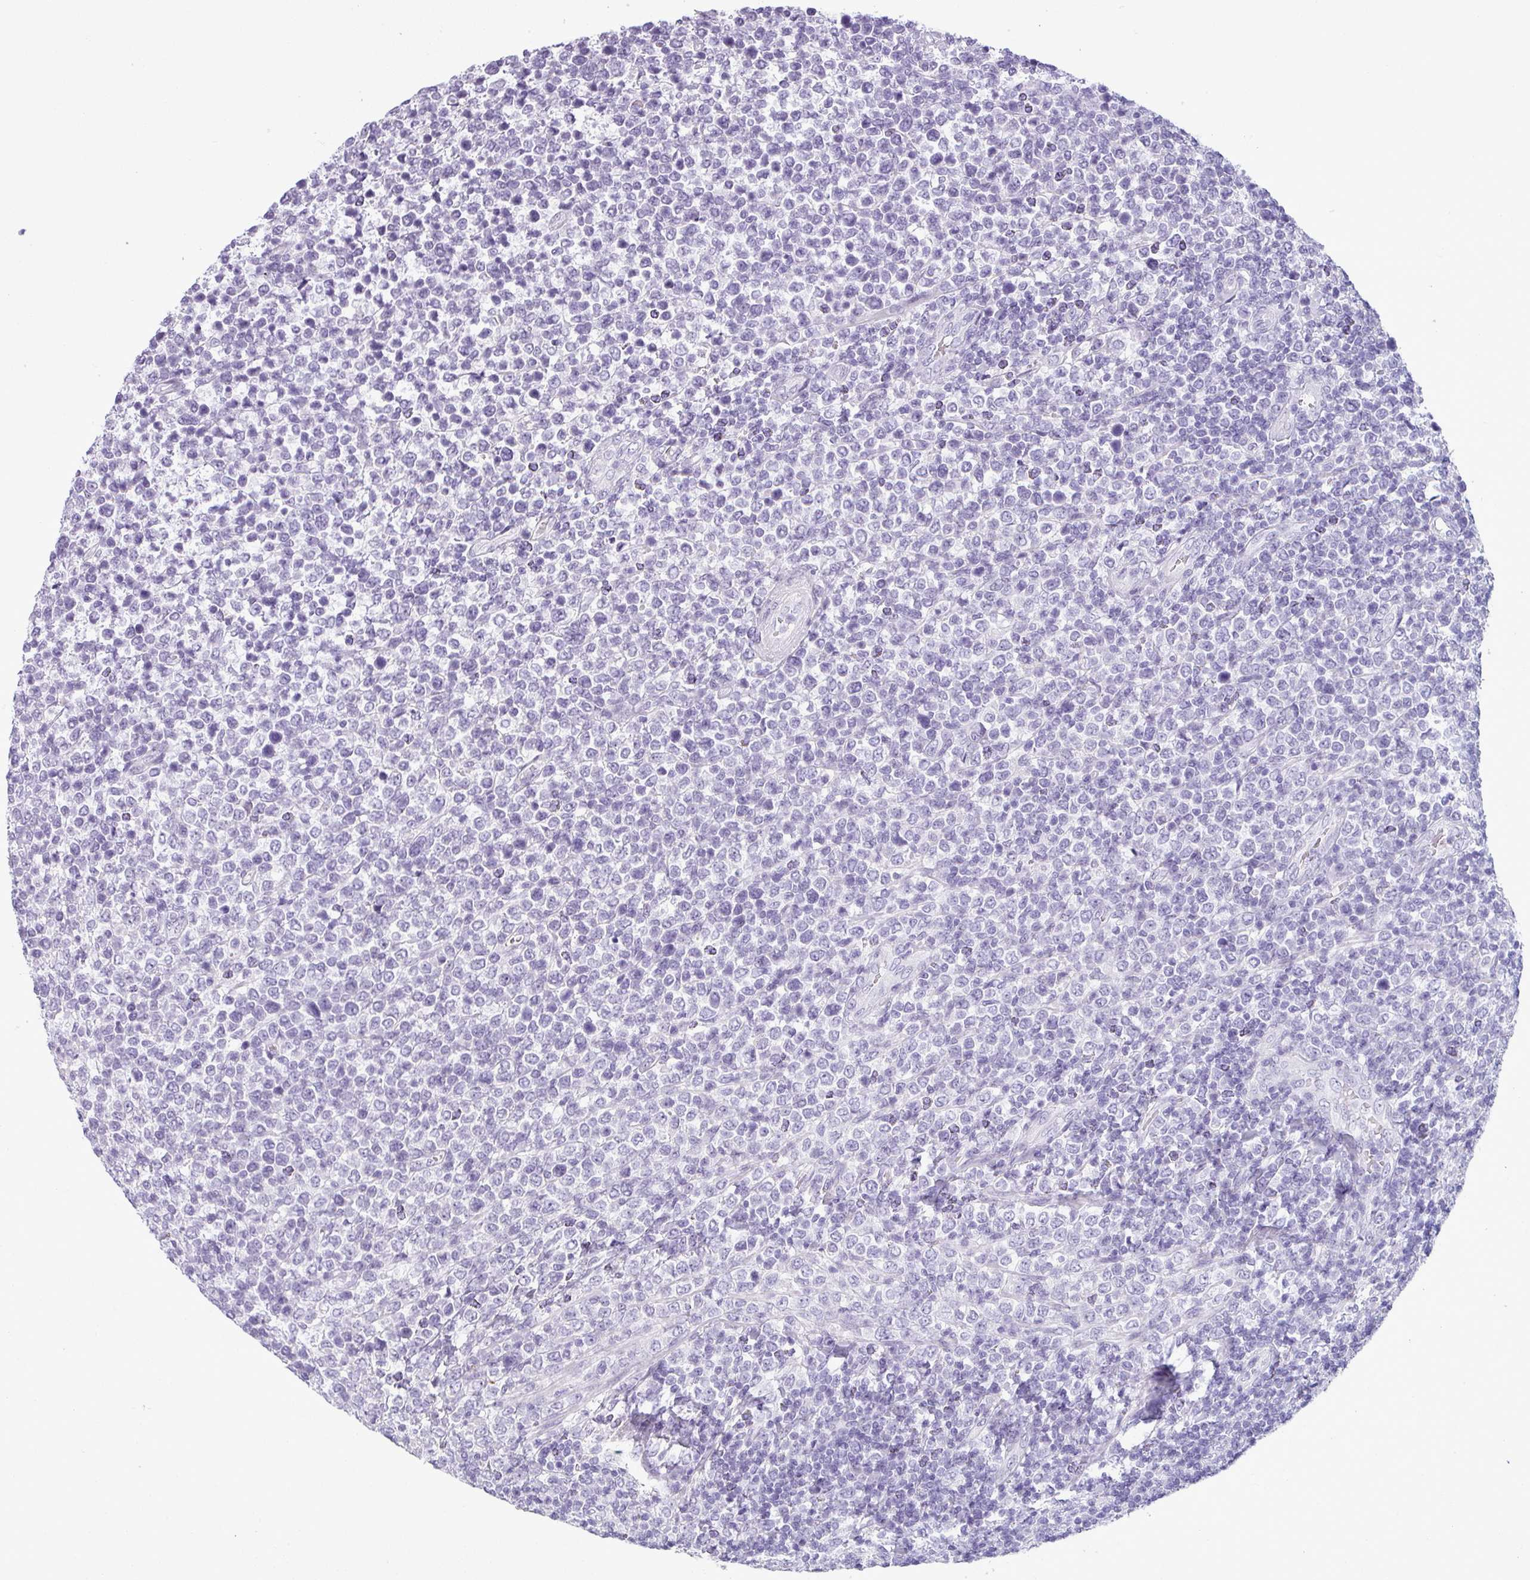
{"staining": {"intensity": "negative", "quantity": "none", "location": "none"}, "tissue": "lymphoma", "cell_type": "Tumor cells", "image_type": "cancer", "snomed": [{"axis": "morphology", "description": "Malignant lymphoma, non-Hodgkin's type, High grade"}, {"axis": "topography", "description": "Soft tissue"}], "caption": "An image of human lymphoma is negative for staining in tumor cells.", "gene": "CDH16", "patient": {"sex": "female", "age": 56}}